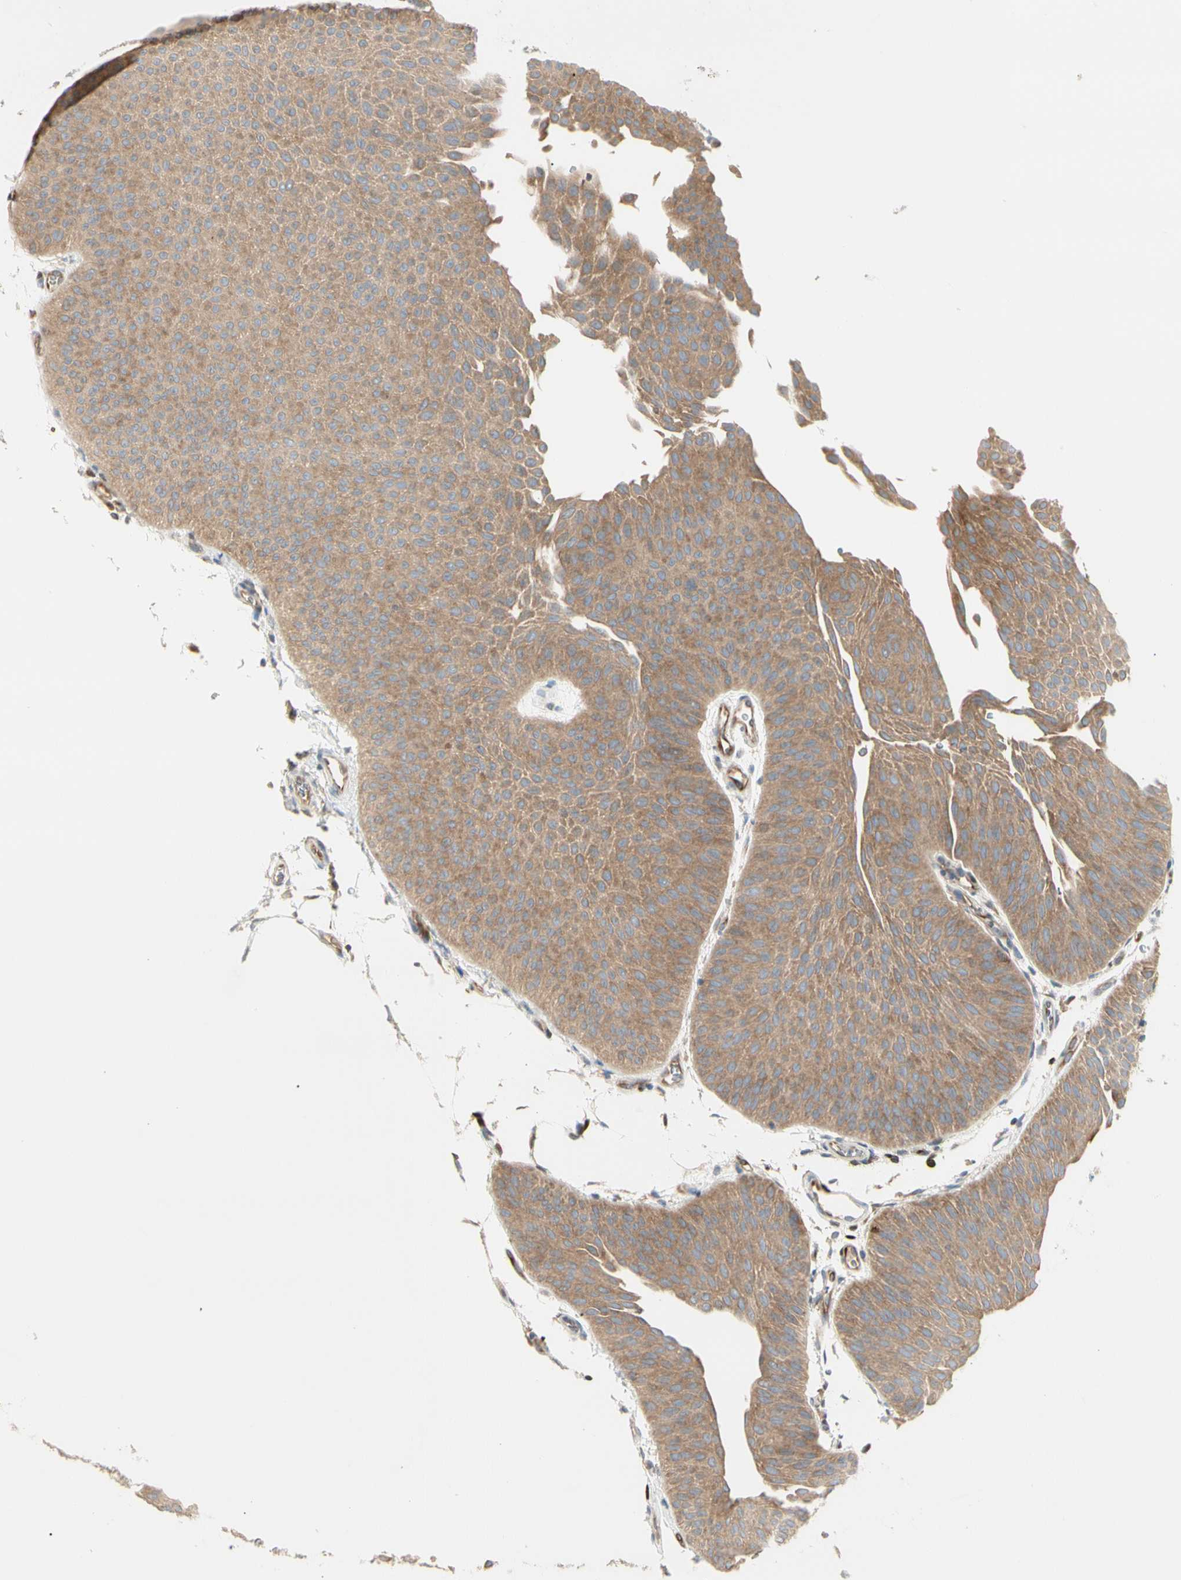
{"staining": {"intensity": "moderate", "quantity": ">75%", "location": "cytoplasmic/membranous"}, "tissue": "urothelial cancer", "cell_type": "Tumor cells", "image_type": "cancer", "snomed": [{"axis": "morphology", "description": "Urothelial carcinoma, Low grade"}, {"axis": "topography", "description": "Urinary bladder"}], "caption": "Protein analysis of urothelial cancer tissue demonstrates moderate cytoplasmic/membranous positivity in about >75% of tumor cells. Using DAB (3,3'-diaminobenzidine) (brown) and hematoxylin (blue) stains, captured at high magnification using brightfield microscopy.", "gene": "NFKB2", "patient": {"sex": "female", "age": 60}}